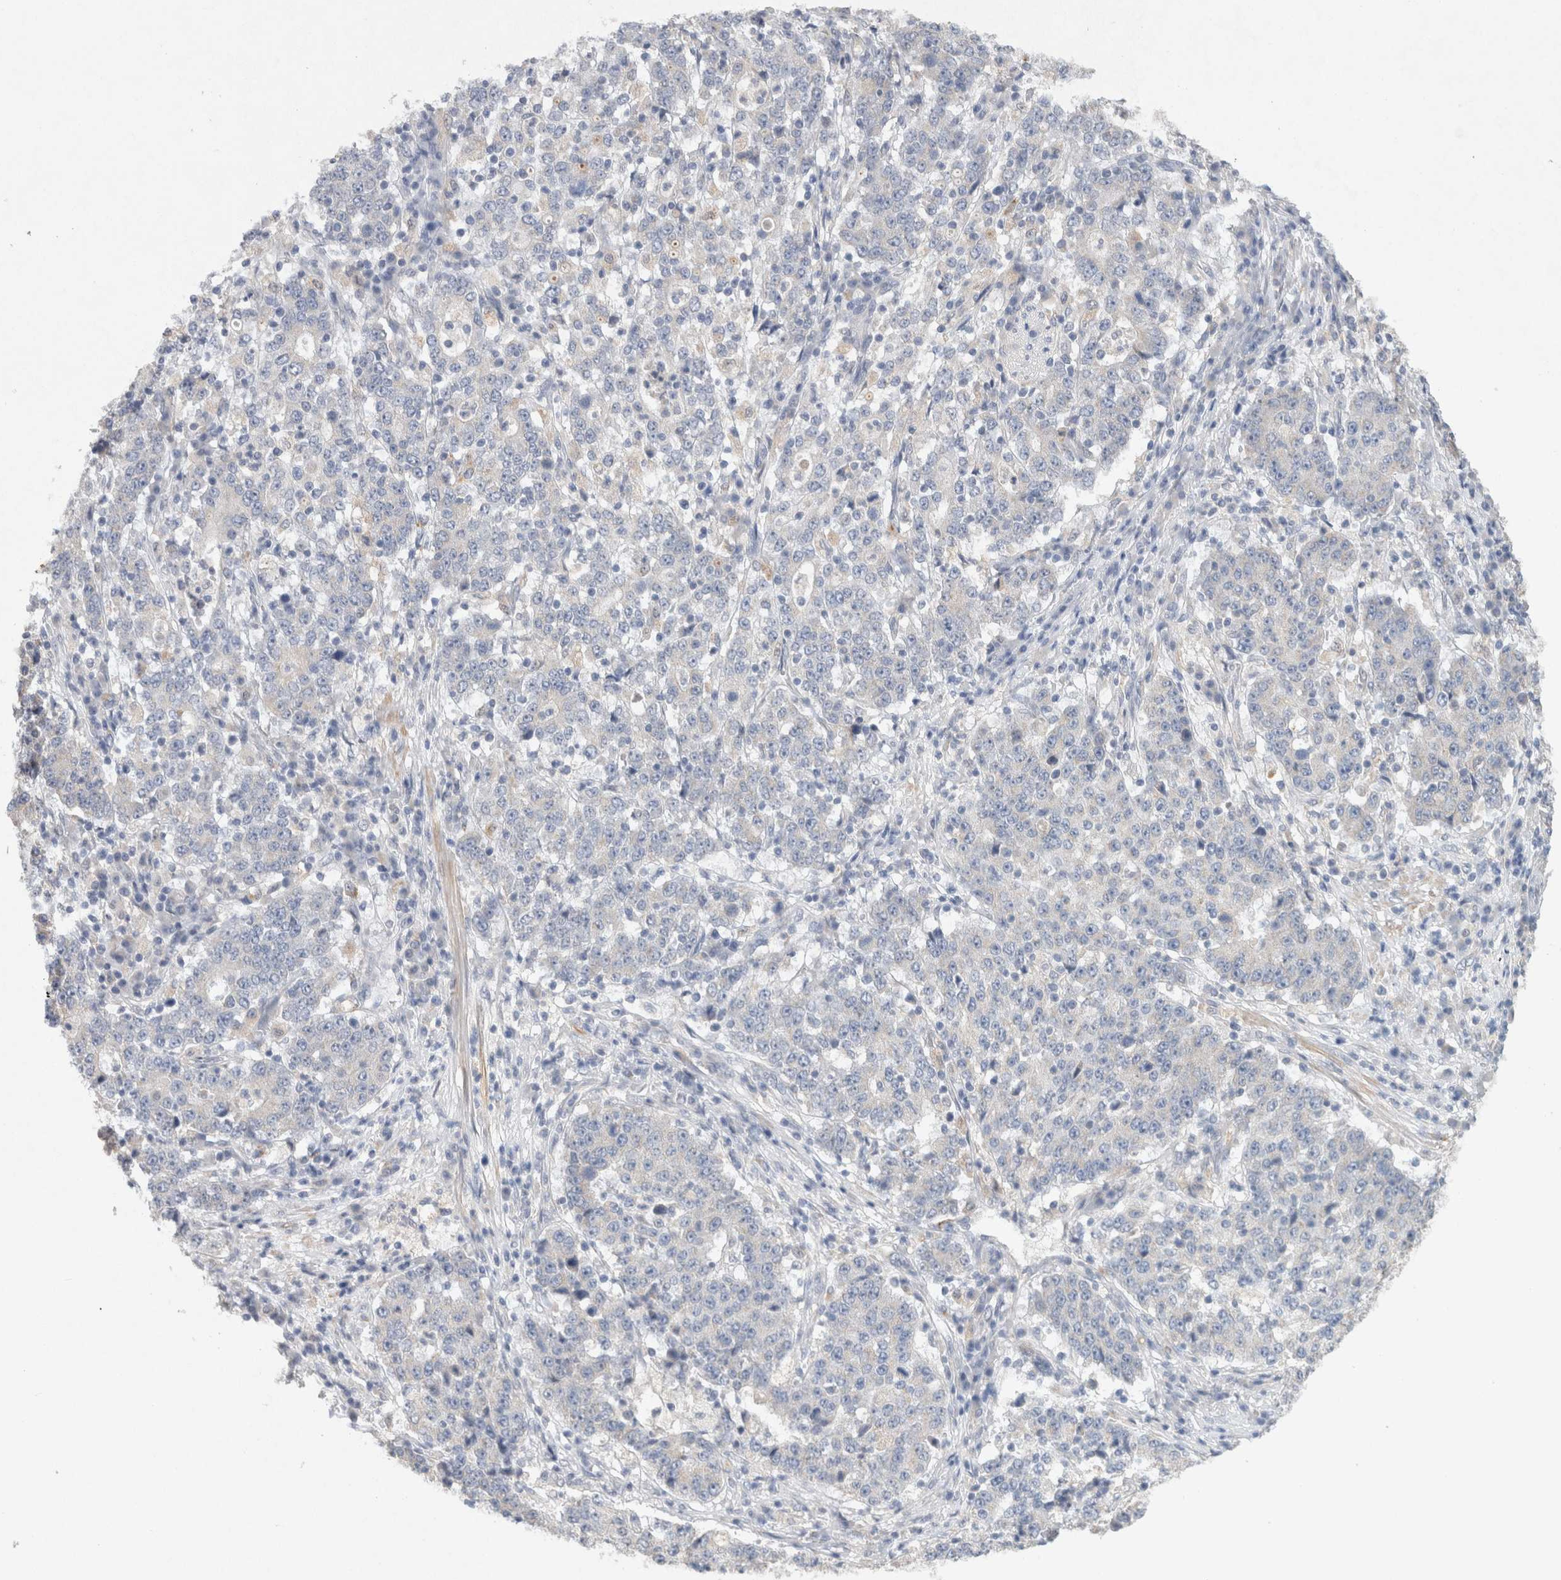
{"staining": {"intensity": "negative", "quantity": "none", "location": "none"}, "tissue": "stomach cancer", "cell_type": "Tumor cells", "image_type": "cancer", "snomed": [{"axis": "morphology", "description": "Adenocarcinoma, NOS"}, {"axis": "topography", "description": "Stomach"}], "caption": "This is an immunohistochemistry (IHC) photomicrograph of human stomach adenocarcinoma. There is no expression in tumor cells.", "gene": "RAB14", "patient": {"sex": "male", "age": 59}}